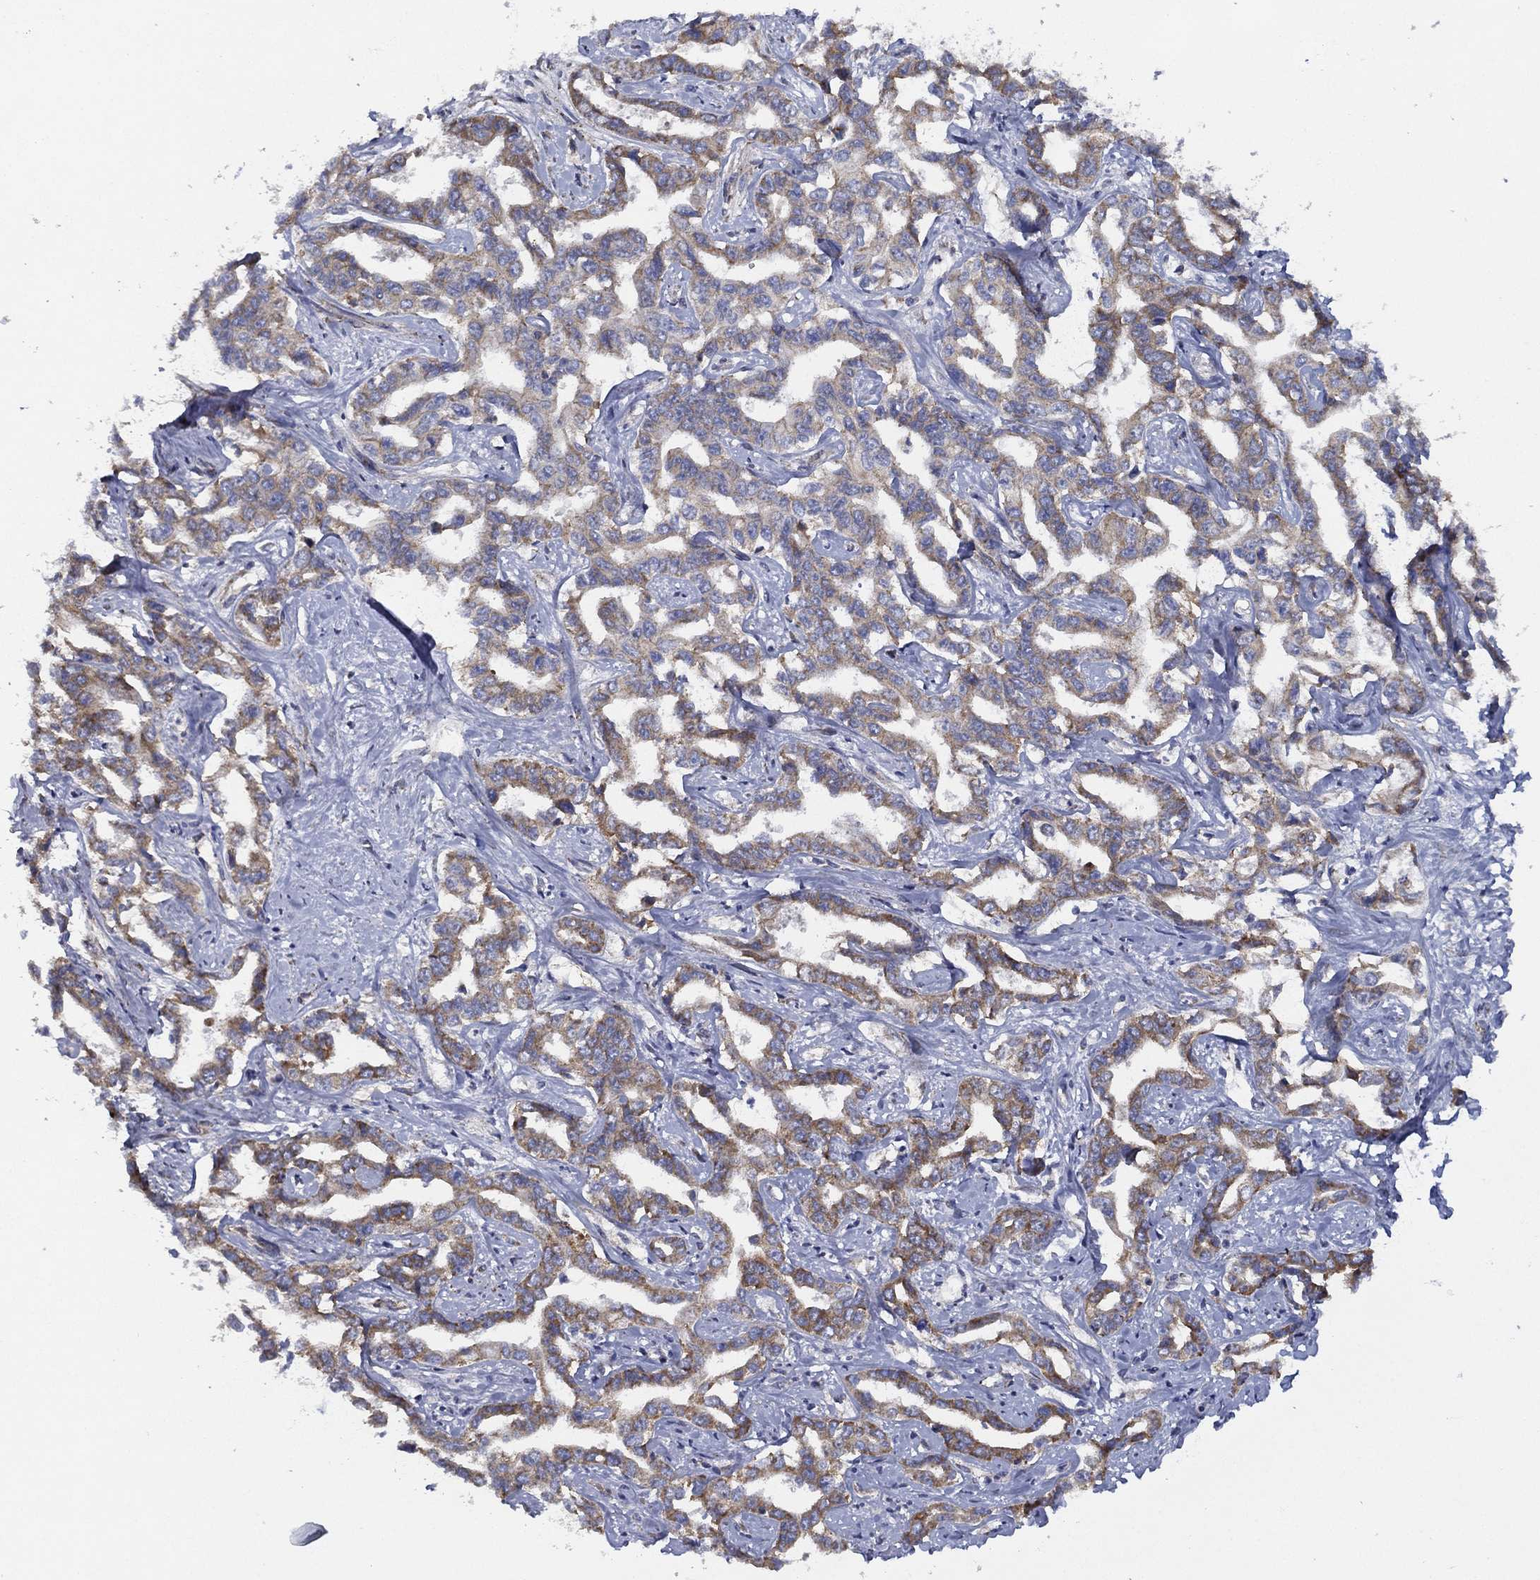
{"staining": {"intensity": "moderate", "quantity": "<25%", "location": "cytoplasmic/membranous"}, "tissue": "liver cancer", "cell_type": "Tumor cells", "image_type": "cancer", "snomed": [{"axis": "morphology", "description": "Cholangiocarcinoma"}, {"axis": "topography", "description": "Liver"}], "caption": "About <25% of tumor cells in human liver cancer (cholangiocarcinoma) display moderate cytoplasmic/membranous protein expression as visualized by brown immunohistochemical staining.", "gene": "ZNF223", "patient": {"sex": "male", "age": 59}}